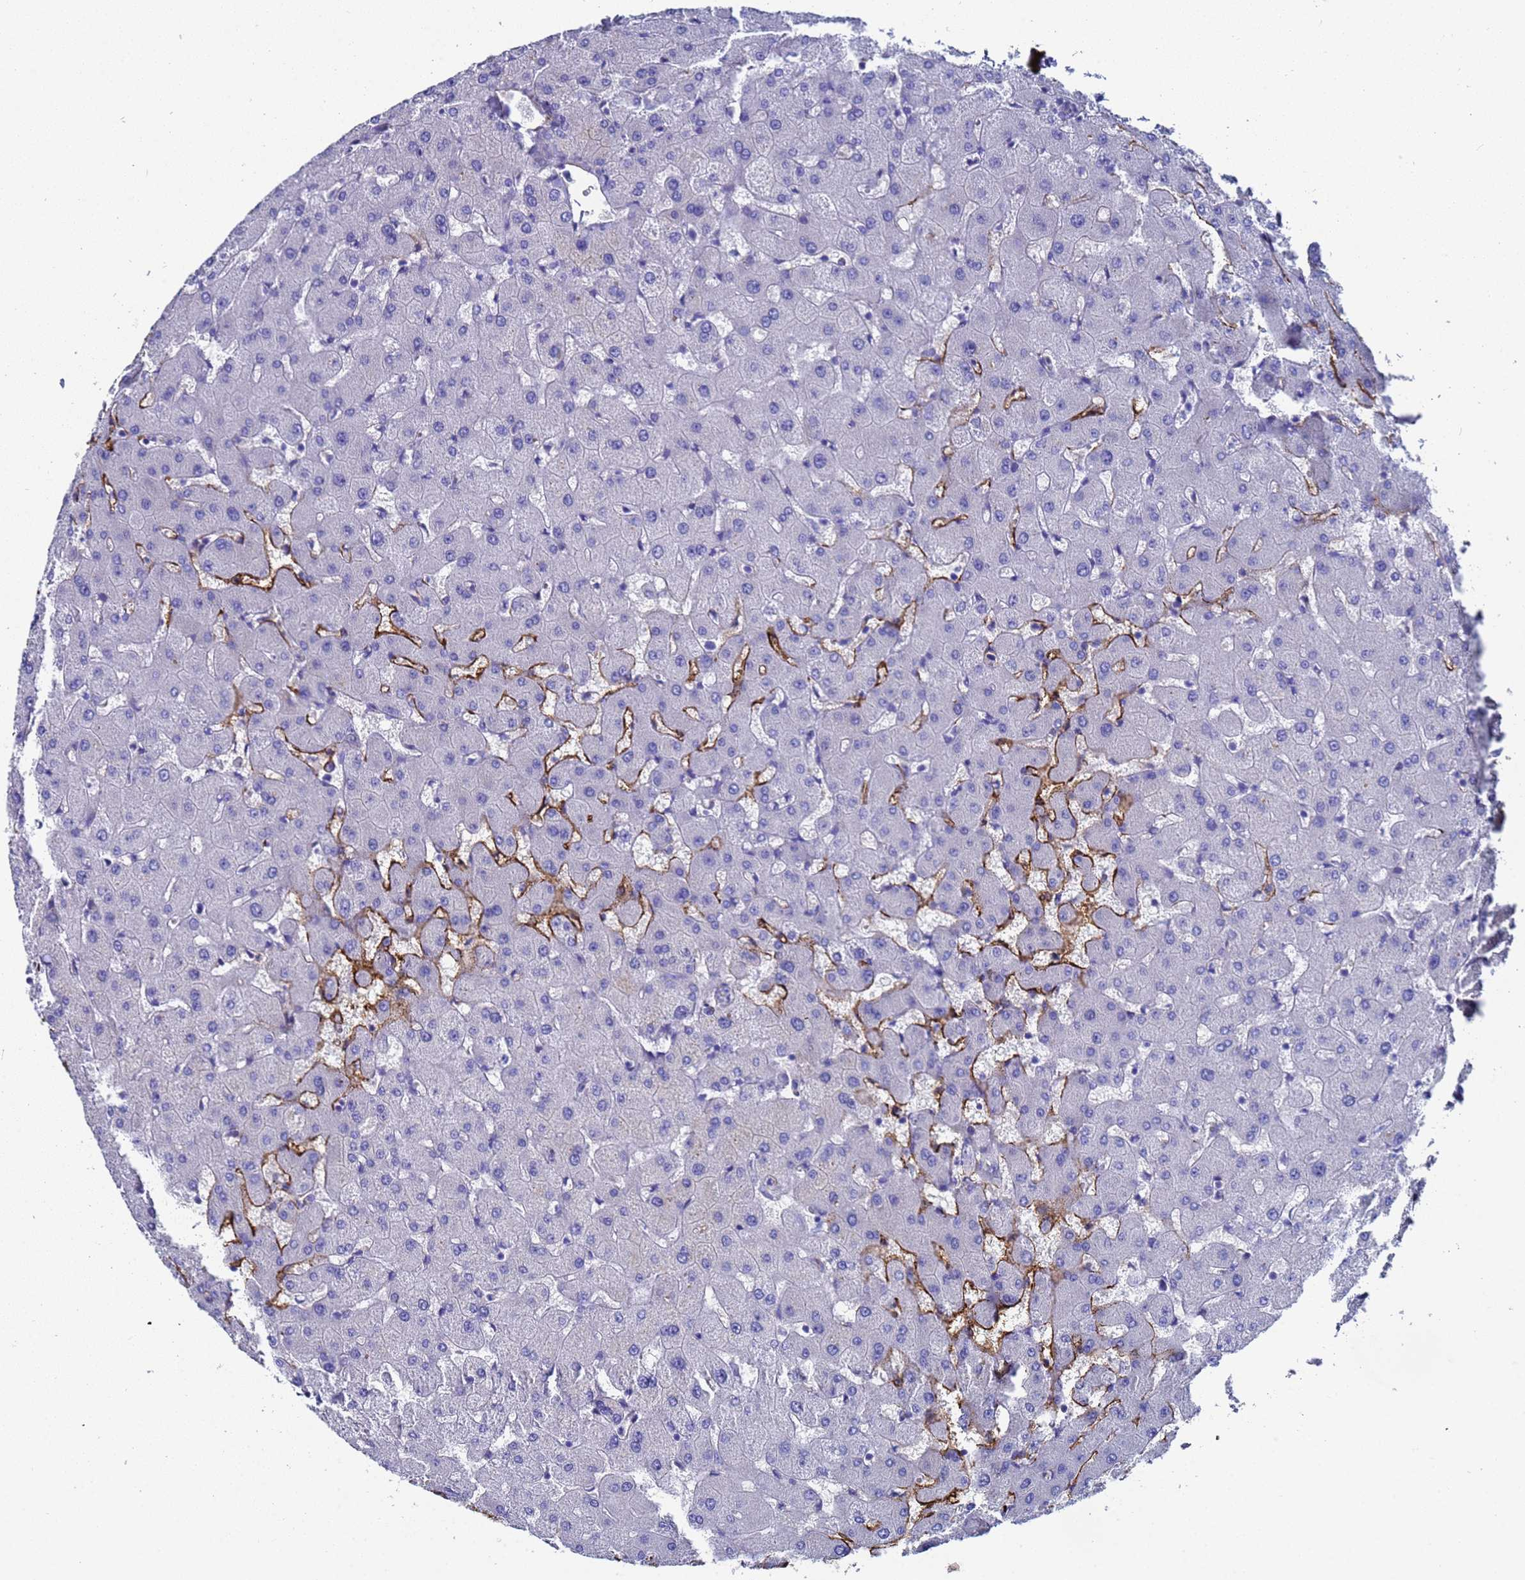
{"staining": {"intensity": "weak", "quantity": "25%-75%", "location": "cytoplasmic/membranous"}, "tissue": "liver", "cell_type": "Cholangiocytes", "image_type": "normal", "snomed": [{"axis": "morphology", "description": "Normal tissue, NOS"}, {"axis": "topography", "description": "Liver"}], "caption": "Immunohistochemical staining of benign liver shows 25%-75% levels of weak cytoplasmic/membranous protein expression in approximately 25%-75% of cholangiocytes. (IHC, brightfield microscopy, high magnification).", "gene": "ADIPOQ", "patient": {"sex": "female", "age": 63}}